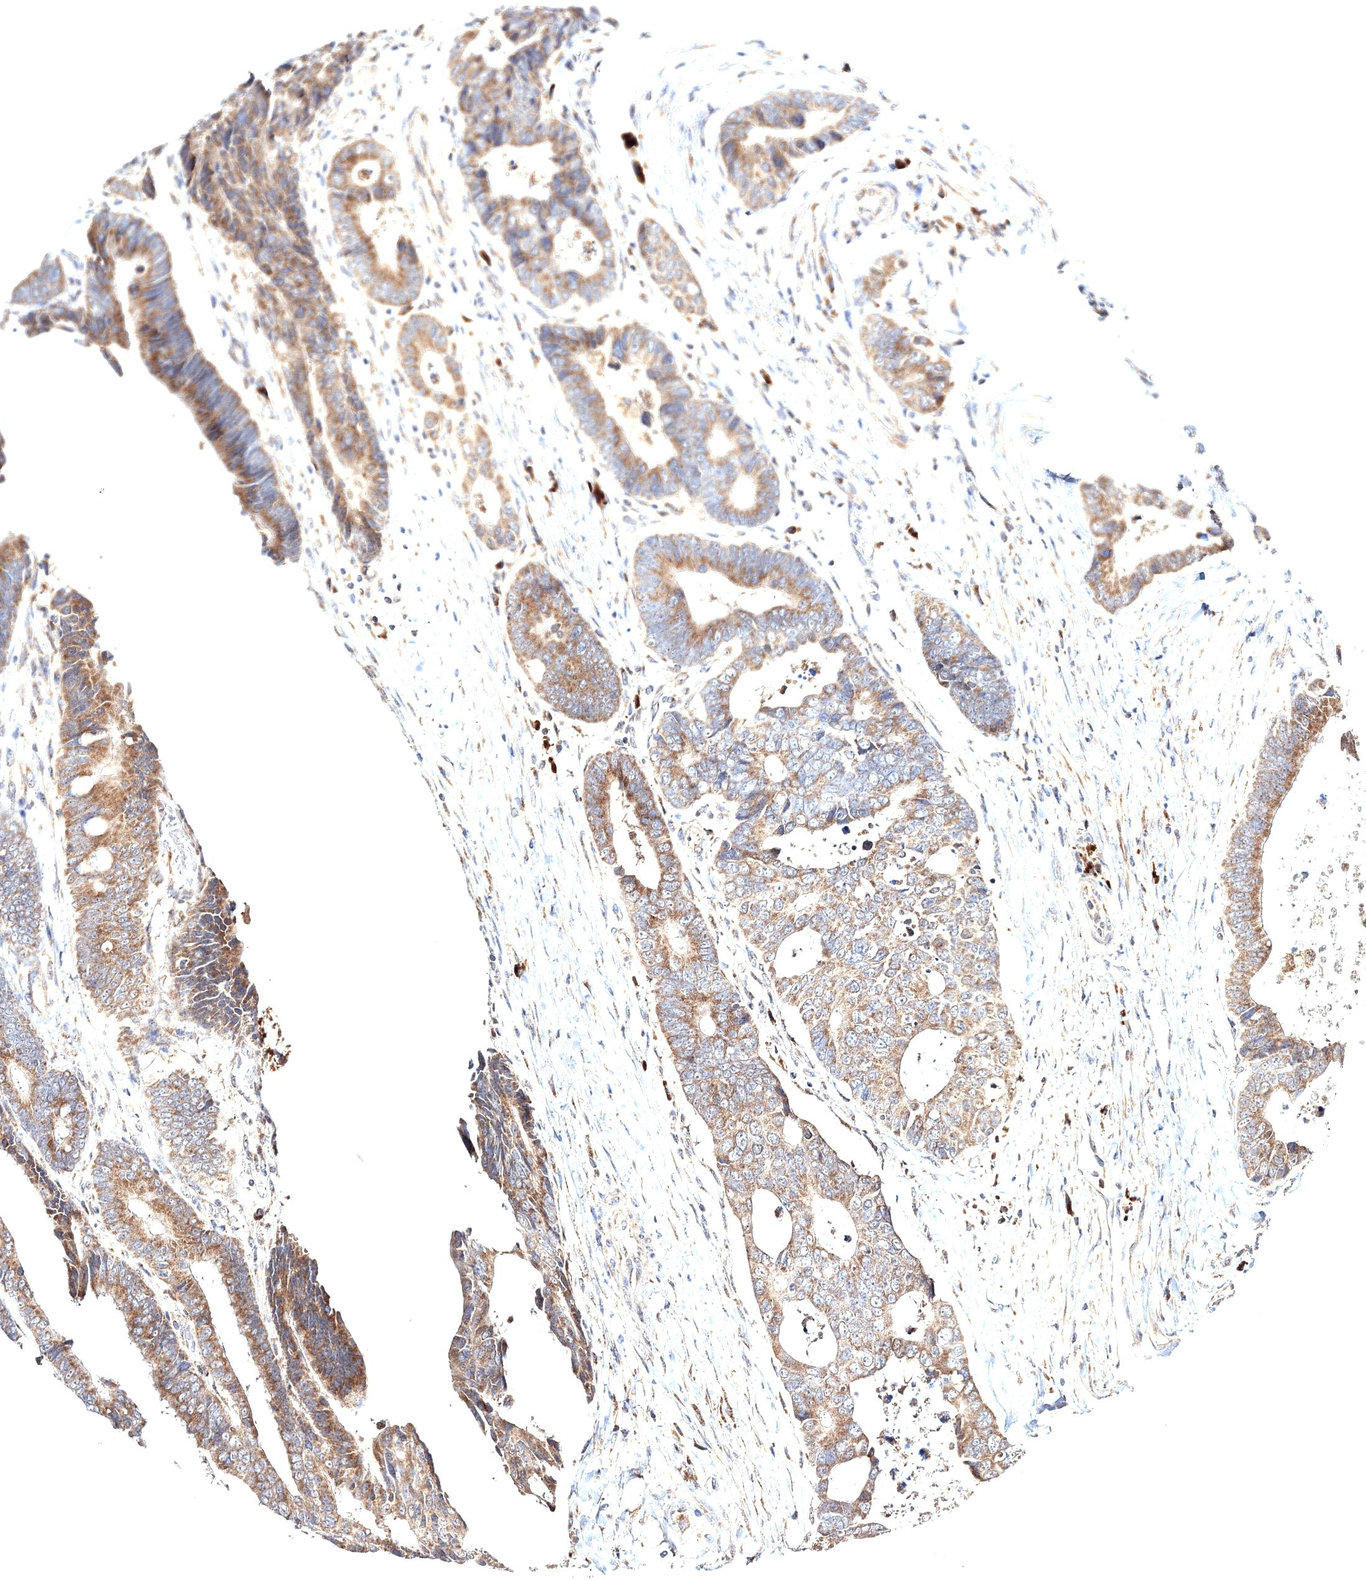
{"staining": {"intensity": "moderate", "quantity": ">75%", "location": "cytoplasmic/membranous"}, "tissue": "colorectal cancer", "cell_type": "Tumor cells", "image_type": "cancer", "snomed": [{"axis": "morphology", "description": "Adenocarcinoma, NOS"}, {"axis": "topography", "description": "Rectum"}], "caption": "Immunohistochemistry (IHC) micrograph of adenocarcinoma (colorectal) stained for a protein (brown), which reveals medium levels of moderate cytoplasmic/membranous staining in approximately >75% of tumor cells.", "gene": "PEX13", "patient": {"sex": "male", "age": 84}}